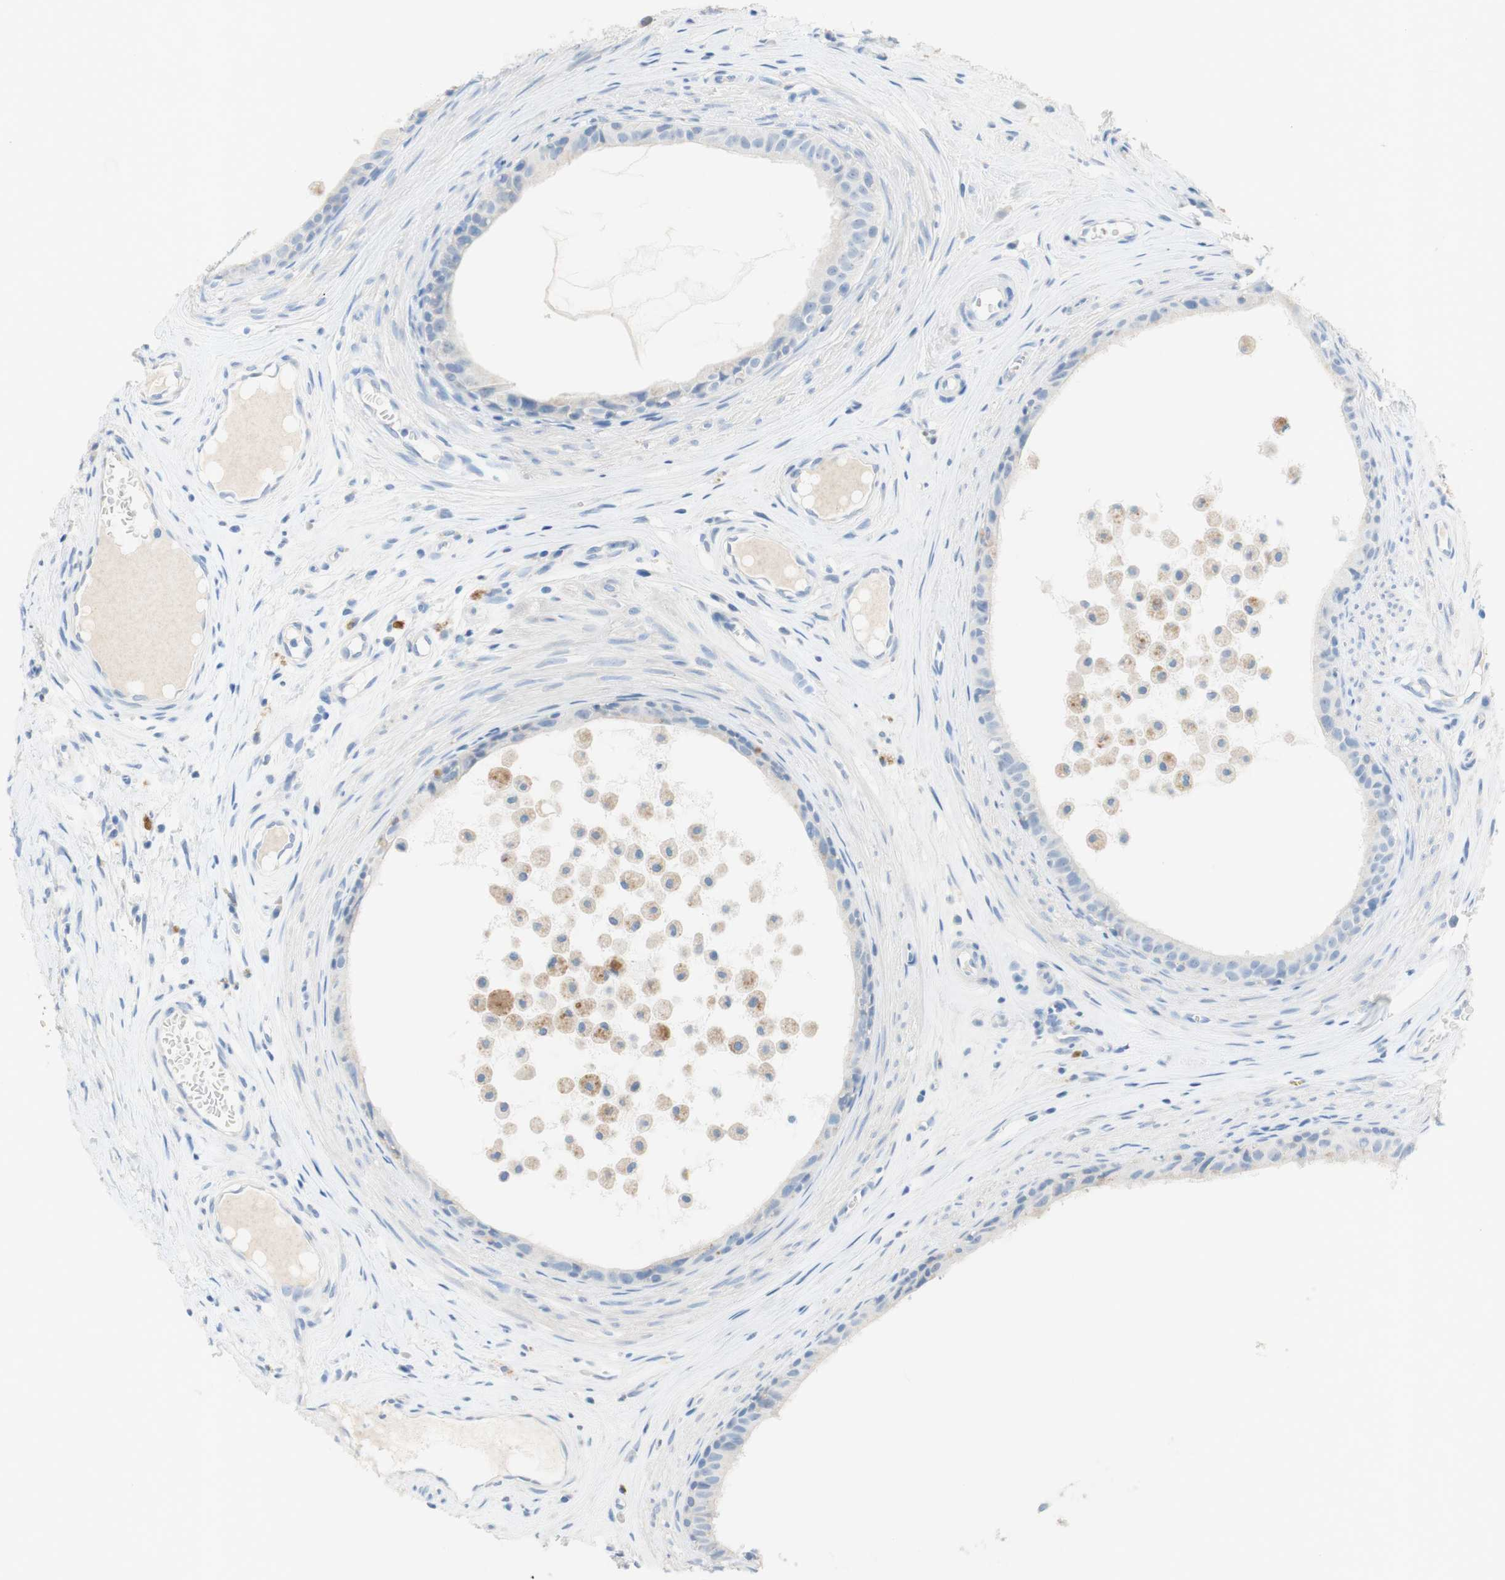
{"staining": {"intensity": "weak", "quantity": "<25%", "location": "cytoplasmic/membranous"}, "tissue": "epididymis", "cell_type": "Glandular cells", "image_type": "normal", "snomed": [{"axis": "morphology", "description": "Normal tissue, NOS"}, {"axis": "morphology", "description": "Inflammation, NOS"}, {"axis": "topography", "description": "Epididymis"}], "caption": "A histopathology image of epididymis stained for a protein exhibits no brown staining in glandular cells. (Immunohistochemistry (ihc), brightfield microscopy, high magnification).", "gene": "POLR2J3", "patient": {"sex": "male", "age": 85}}